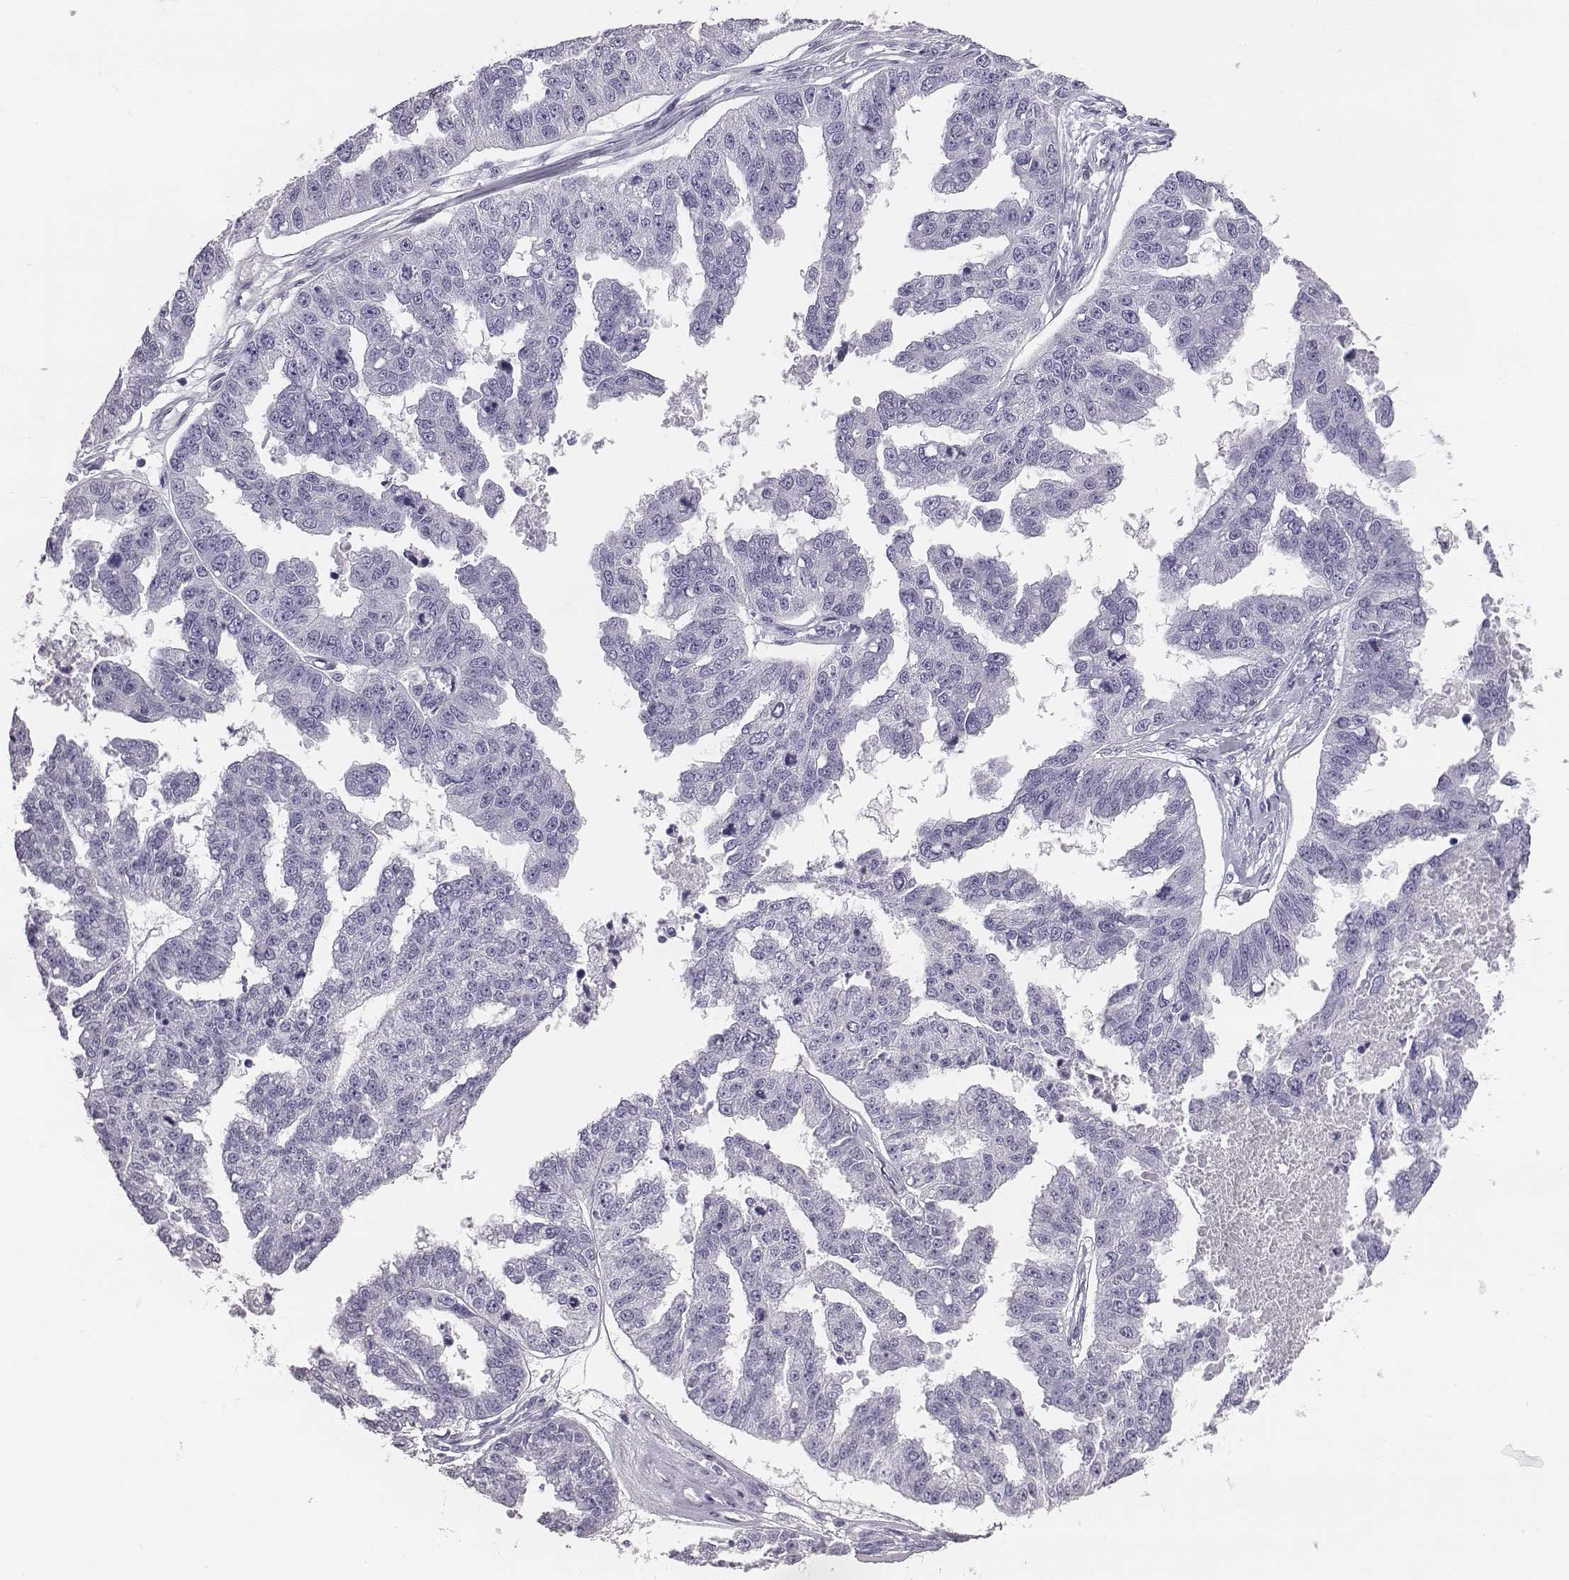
{"staining": {"intensity": "negative", "quantity": "none", "location": "none"}, "tissue": "ovarian cancer", "cell_type": "Tumor cells", "image_type": "cancer", "snomed": [{"axis": "morphology", "description": "Cystadenocarcinoma, serous, NOS"}, {"axis": "topography", "description": "Ovary"}], "caption": "Immunohistochemistry (IHC) of human ovarian cancer (serous cystadenocarcinoma) exhibits no expression in tumor cells. (Immunohistochemistry, brightfield microscopy, high magnification).", "gene": "ACOD1", "patient": {"sex": "female", "age": 58}}